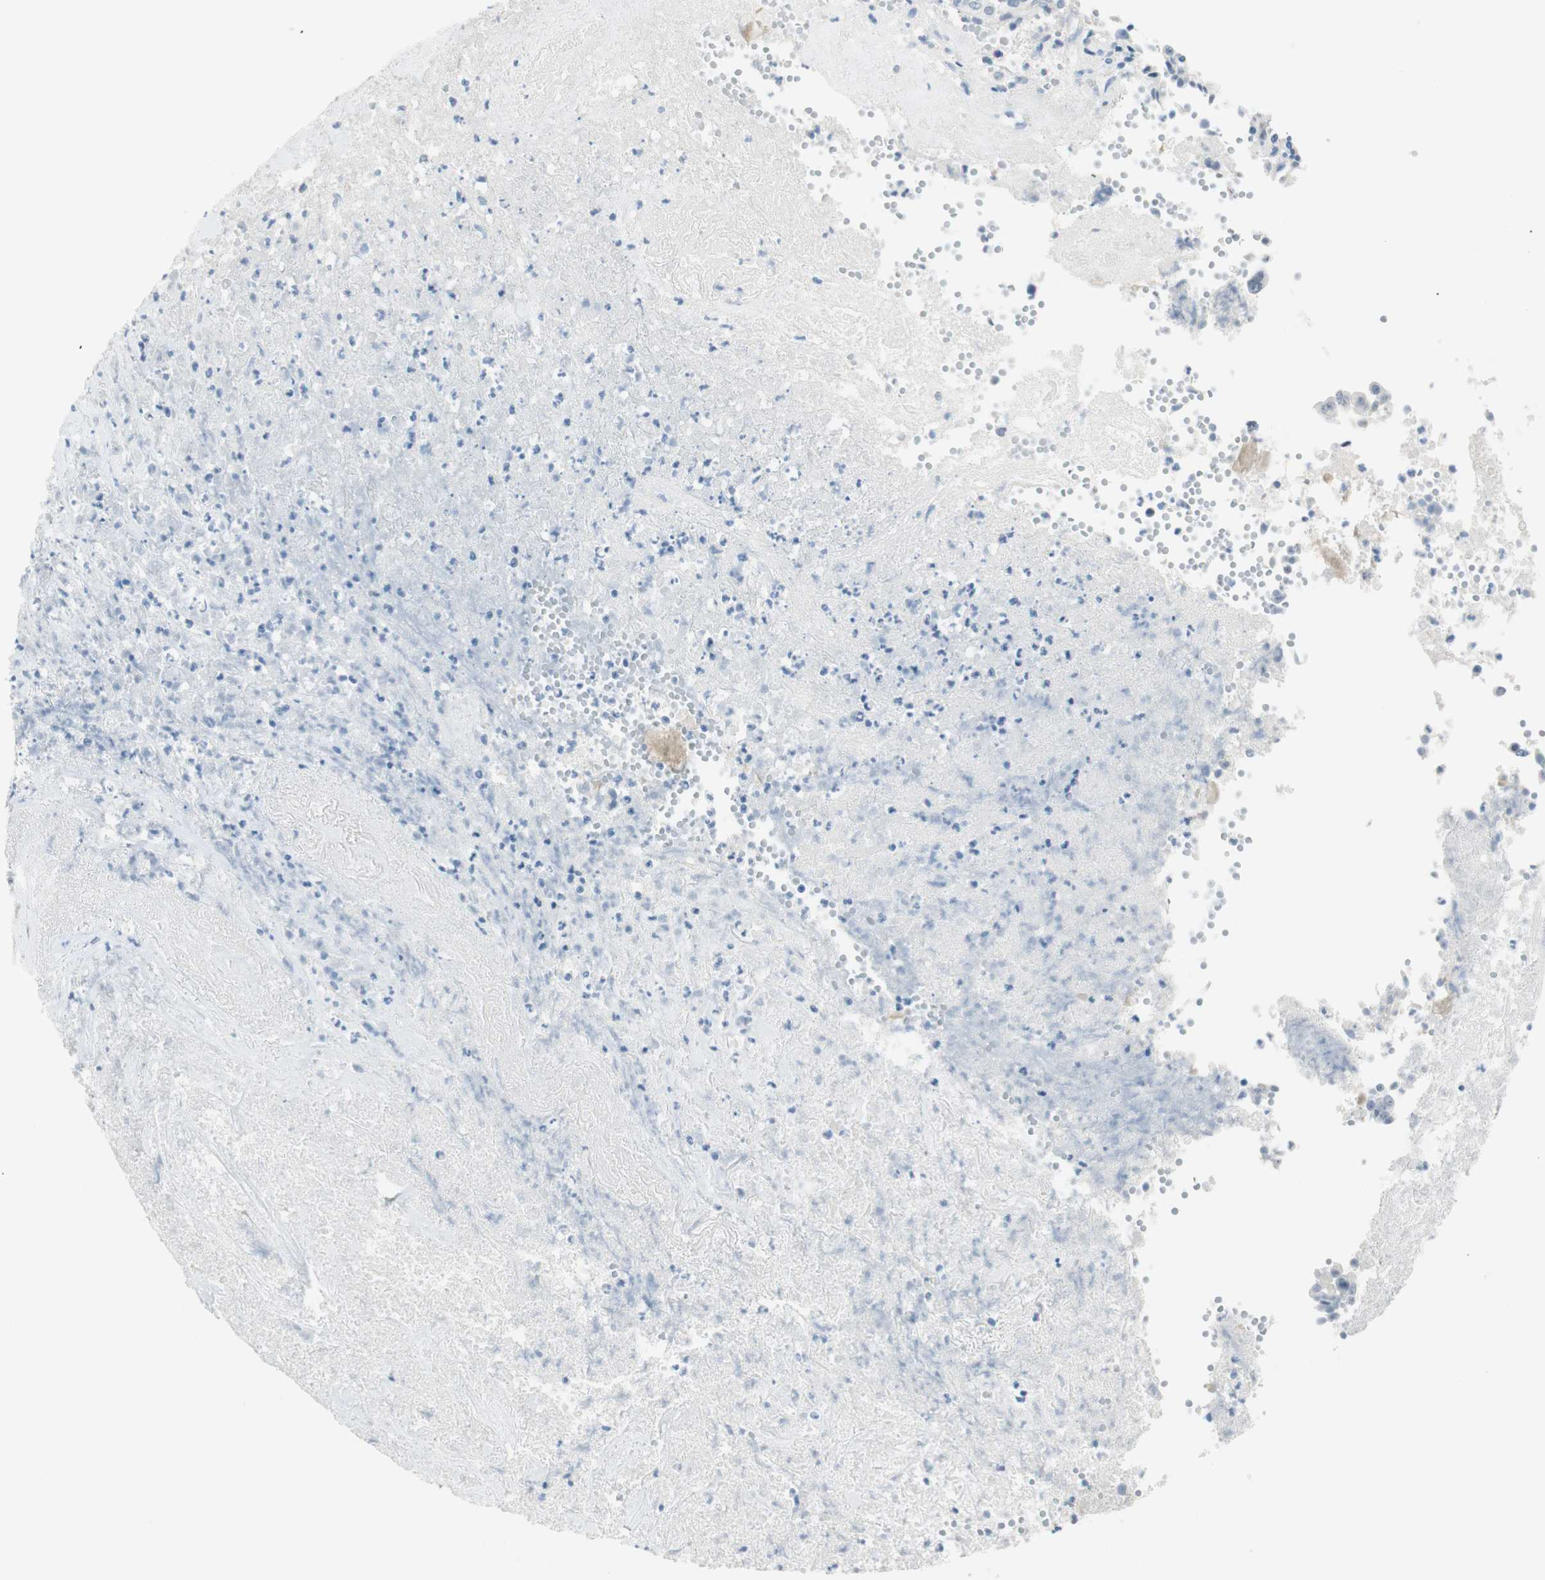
{"staining": {"intensity": "negative", "quantity": "none", "location": "none"}, "tissue": "liver cancer", "cell_type": "Tumor cells", "image_type": "cancer", "snomed": [{"axis": "morphology", "description": "Cholangiocarcinoma"}, {"axis": "topography", "description": "Liver"}], "caption": "Tumor cells show no significant protein staining in liver cancer. (Immunohistochemistry (ihc), brightfield microscopy, high magnification).", "gene": "MLLT10", "patient": {"sex": "female", "age": 61}}